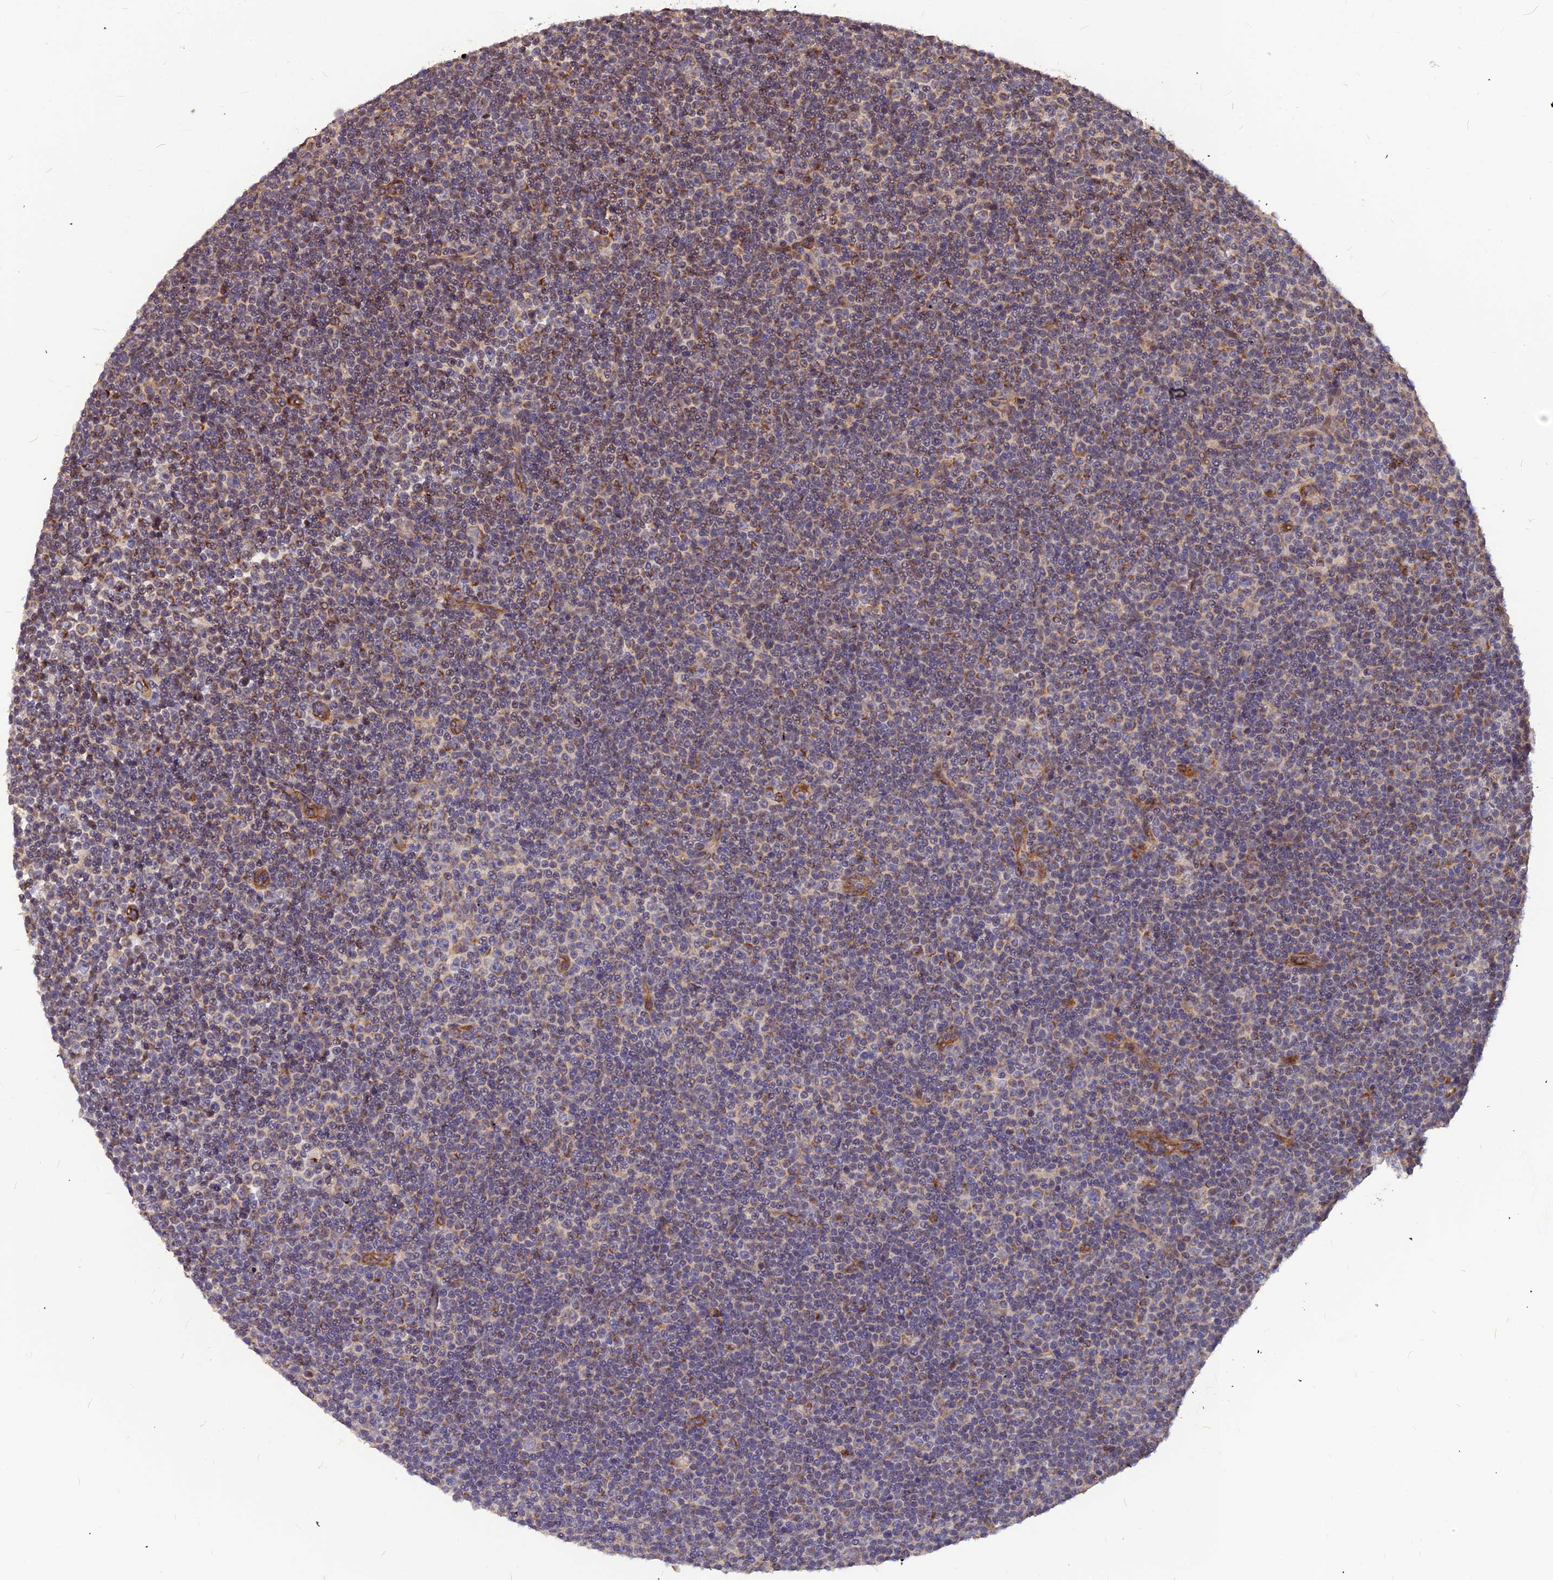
{"staining": {"intensity": "moderate", "quantity": "25%-75%", "location": "cytoplasmic/membranous"}, "tissue": "lymphoma", "cell_type": "Tumor cells", "image_type": "cancer", "snomed": [{"axis": "morphology", "description": "Malignant lymphoma, non-Hodgkin's type, Low grade"}, {"axis": "topography", "description": "Lymph node"}], "caption": "A medium amount of moderate cytoplasmic/membranous expression is identified in about 25%-75% of tumor cells in malignant lymphoma, non-Hodgkin's type (low-grade) tissue.", "gene": "LEKR1", "patient": {"sex": "female", "age": 67}}